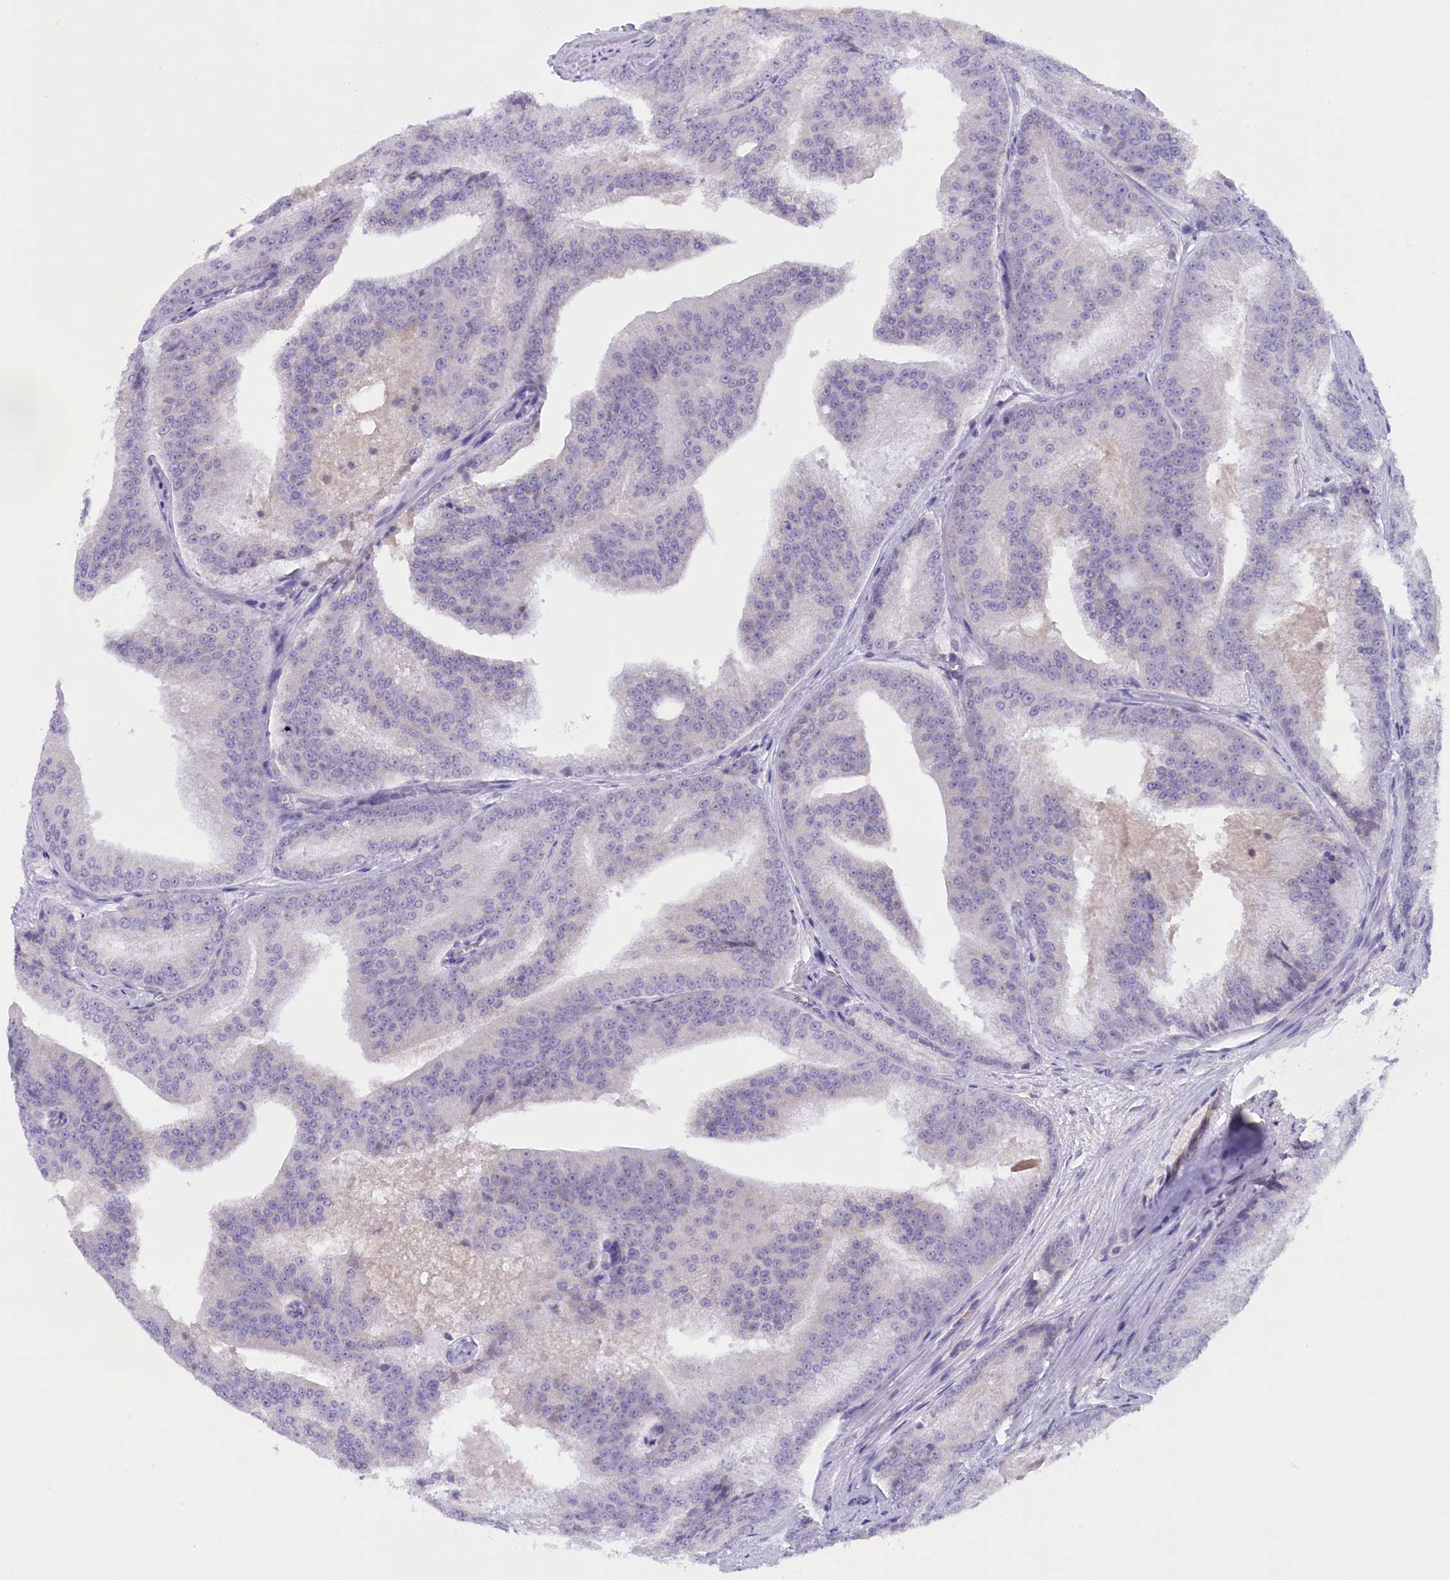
{"staining": {"intensity": "negative", "quantity": "none", "location": "none"}, "tissue": "prostate cancer", "cell_type": "Tumor cells", "image_type": "cancer", "snomed": [{"axis": "morphology", "description": "Adenocarcinoma, High grade"}, {"axis": "topography", "description": "Prostate"}], "caption": "Protein analysis of prostate cancer (high-grade adenocarcinoma) reveals no significant staining in tumor cells.", "gene": "FAM149B1", "patient": {"sex": "male", "age": 61}}